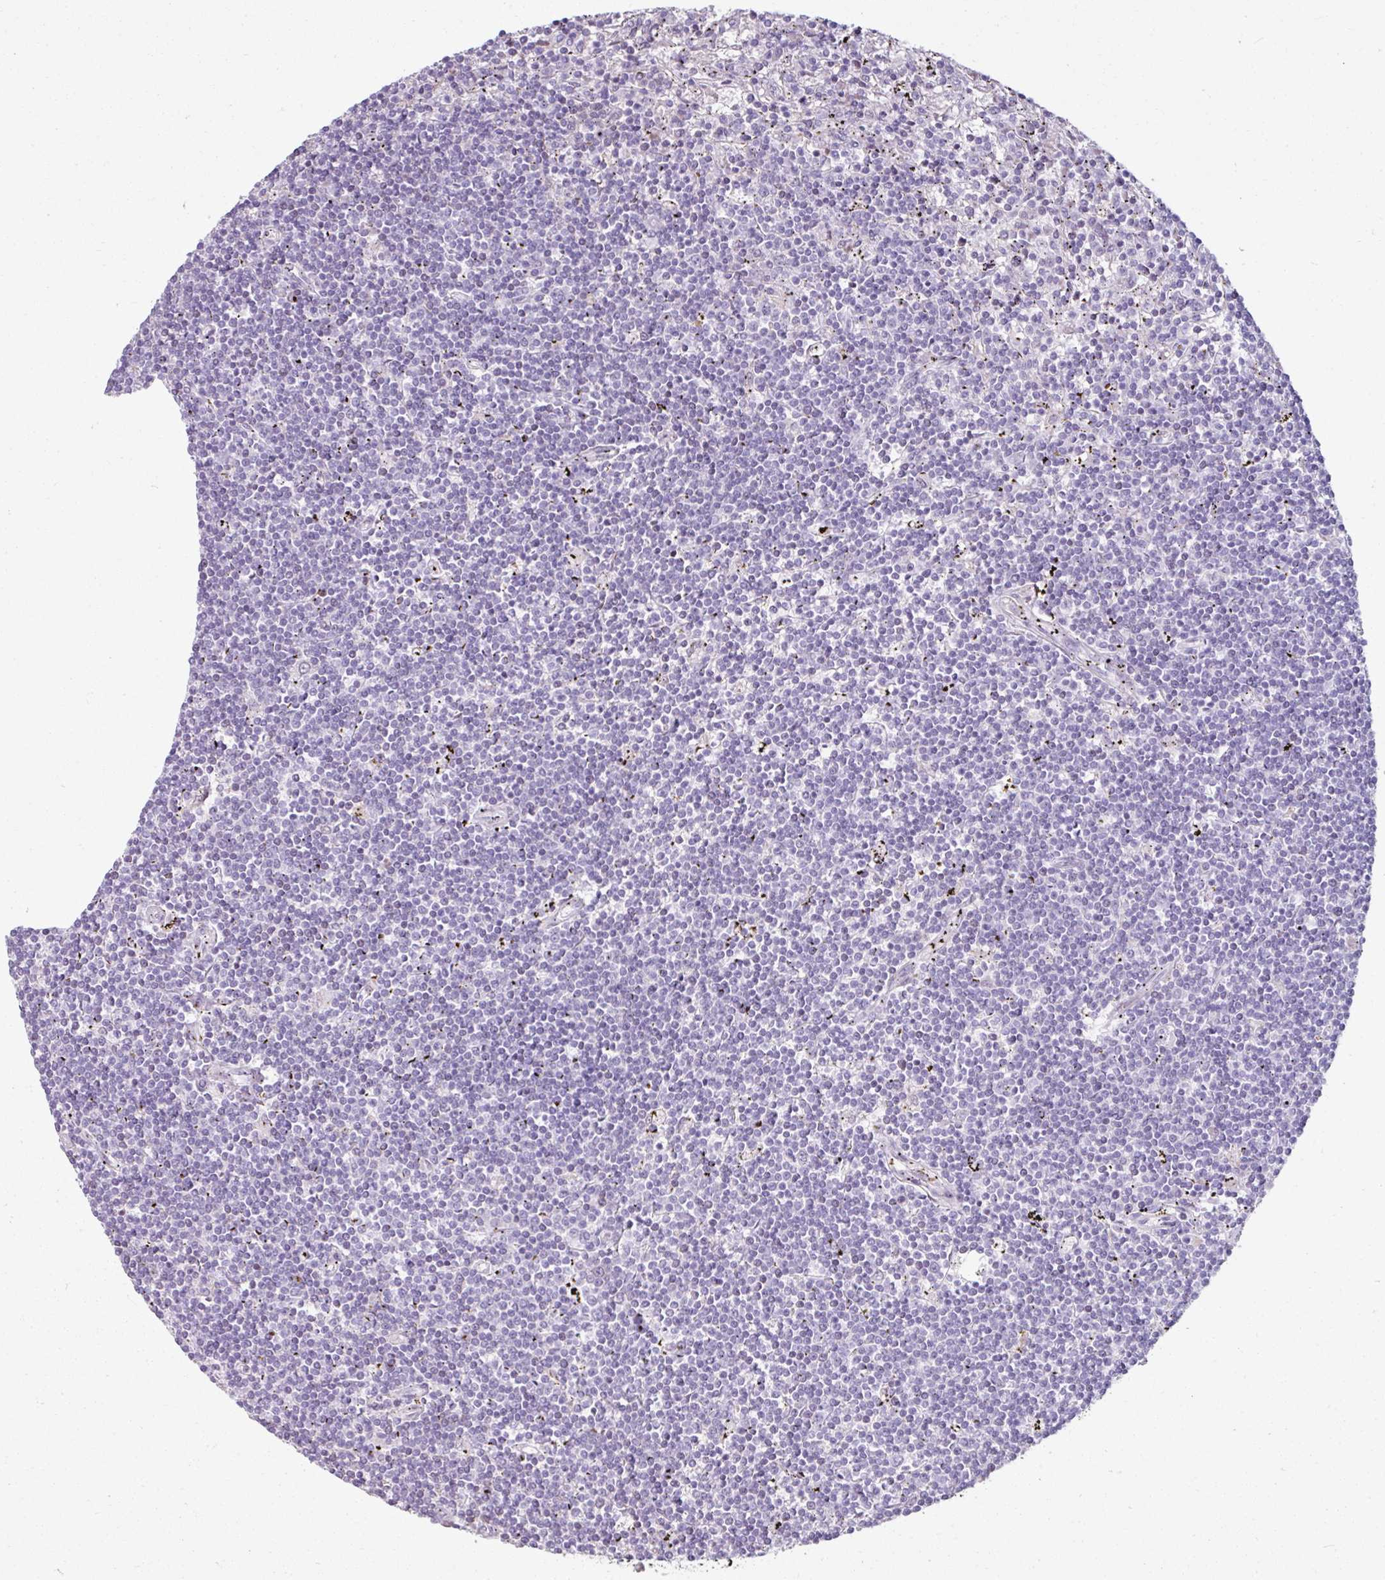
{"staining": {"intensity": "negative", "quantity": "none", "location": "none"}, "tissue": "lymphoma", "cell_type": "Tumor cells", "image_type": "cancer", "snomed": [{"axis": "morphology", "description": "Malignant lymphoma, non-Hodgkin's type, Low grade"}, {"axis": "topography", "description": "Spleen"}], "caption": "Low-grade malignant lymphoma, non-Hodgkin's type was stained to show a protein in brown. There is no significant staining in tumor cells.", "gene": "CLCA1", "patient": {"sex": "male", "age": 76}}